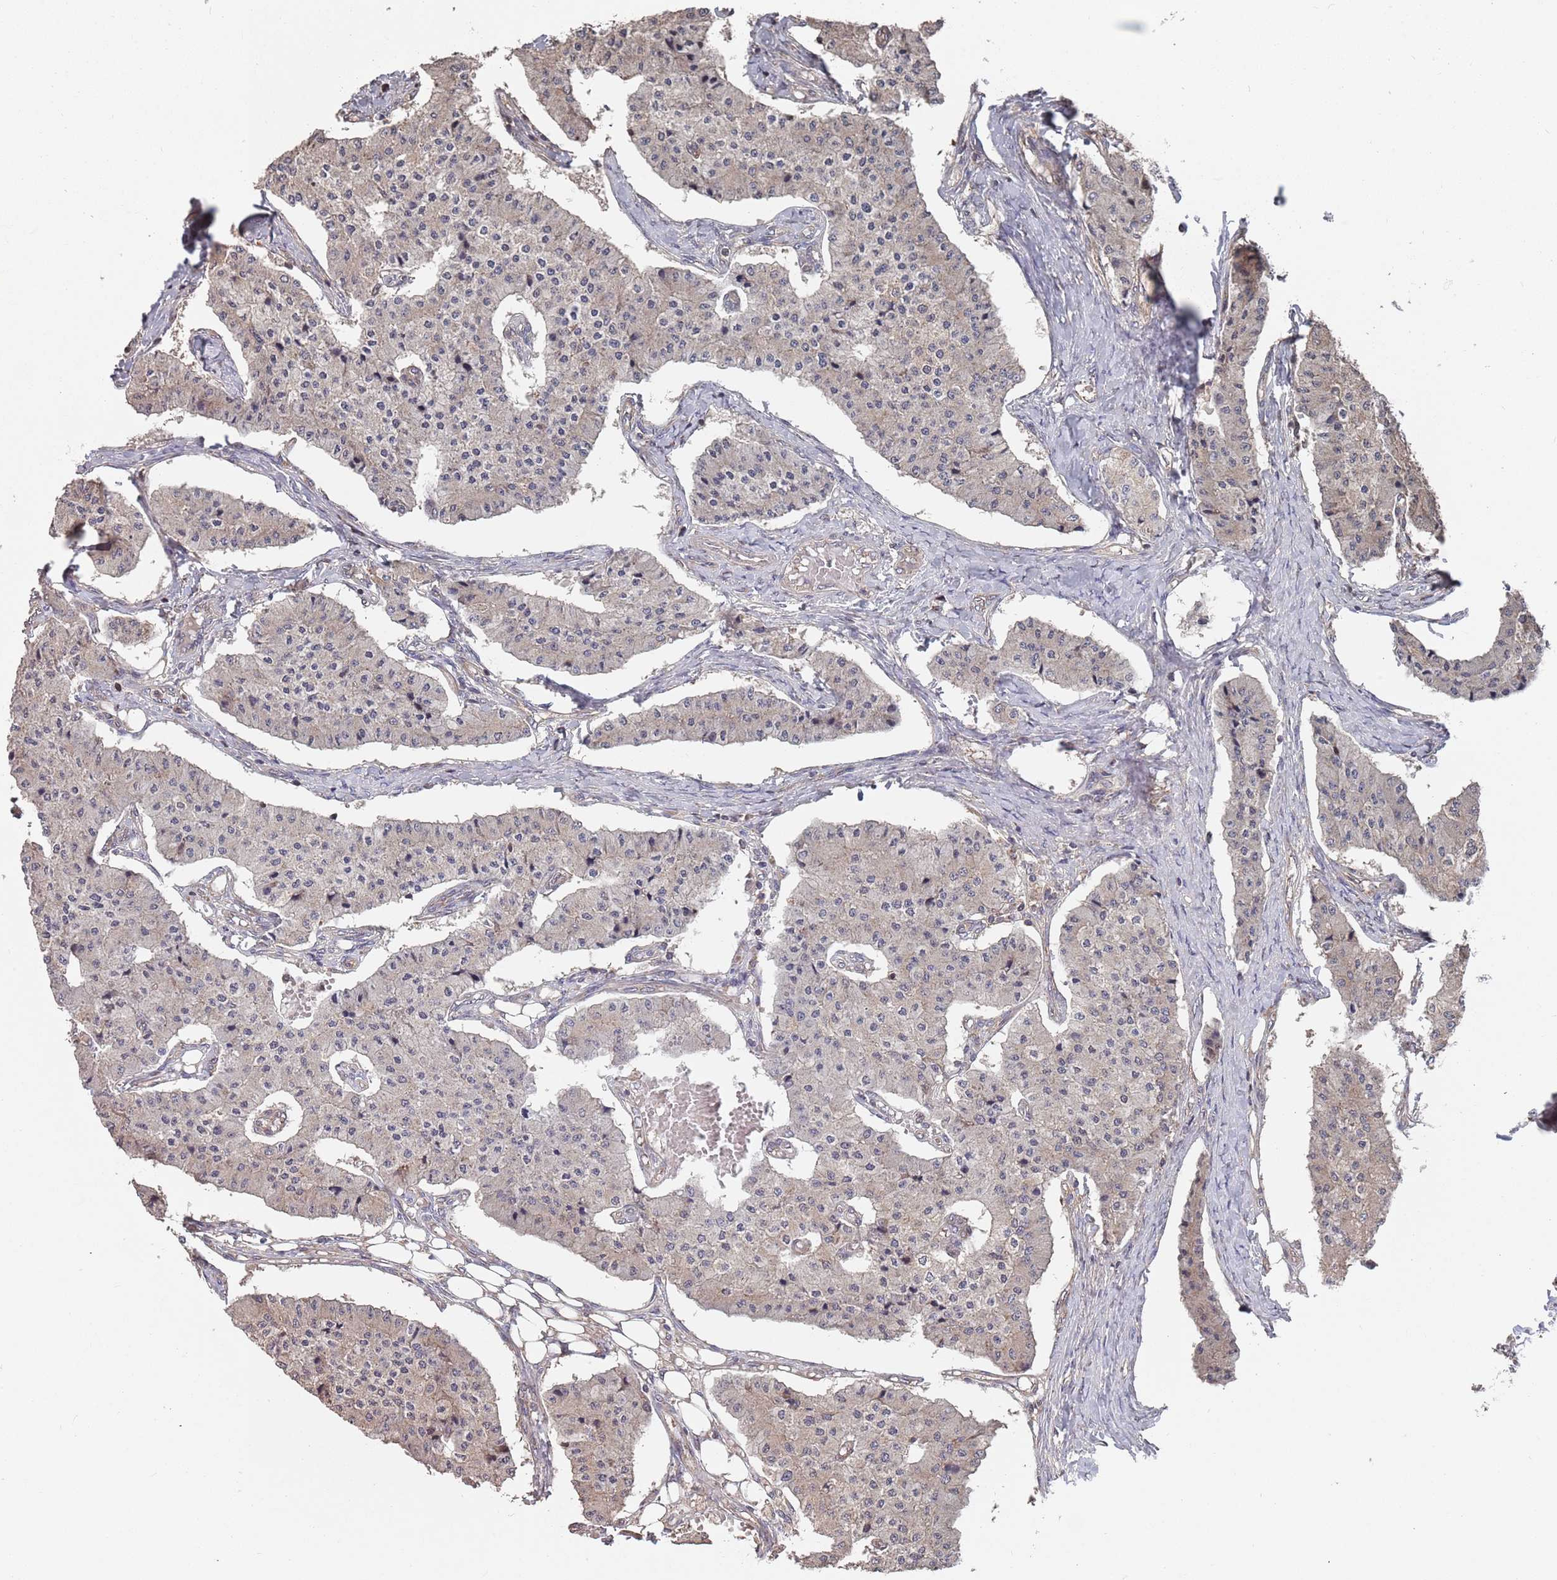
{"staining": {"intensity": "negative", "quantity": "none", "location": "none"}, "tissue": "carcinoid", "cell_type": "Tumor cells", "image_type": "cancer", "snomed": [{"axis": "morphology", "description": "Carcinoid, malignant, NOS"}, {"axis": "topography", "description": "Colon"}], "caption": "DAB immunohistochemical staining of carcinoid shows no significant positivity in tumor cells.", "gene": "UNC45A", "patient": {"sex": "female", "age": 52}}